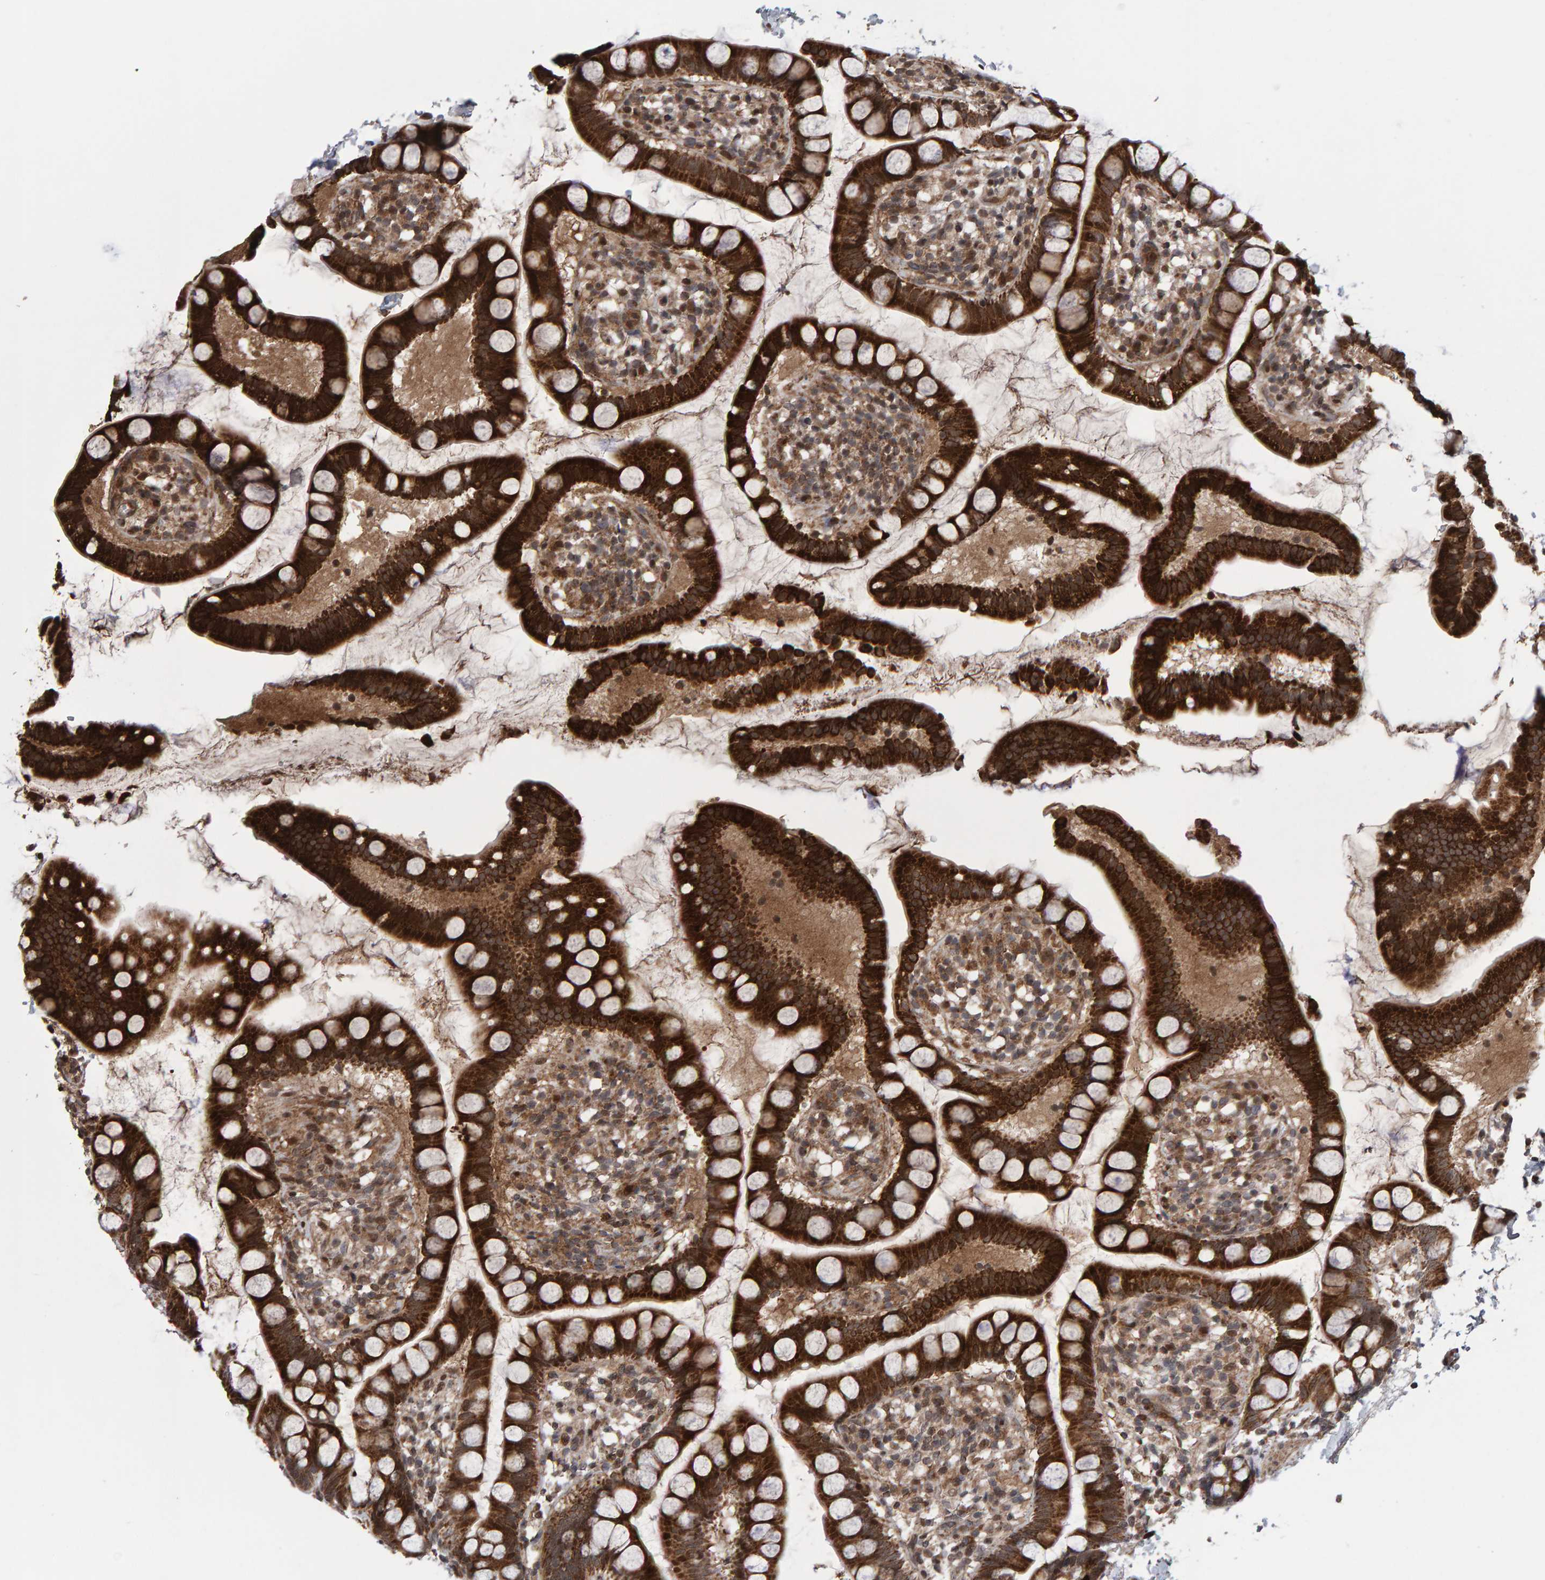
{"staining": {"intensity": "strong", "quantity": ">75%", "location": "cytoplasmic/membranous"}, "tissue": "small intestine", "cell_type": "Glandular cells", "image_type": "normal", "snomed": [{"axis": "morphology", "description": "Normal tissue, NOS"}, {"axis": "topography", "description": "Small intestine"}], "caption": "High-power microscopy captured an IHC image of normal small intestine, revealing strong cytoplasmic/membranous staining in approximately >75% of glandular cells.", "gene": "PECR", "patient": {"sex": "female", "age": 84}}